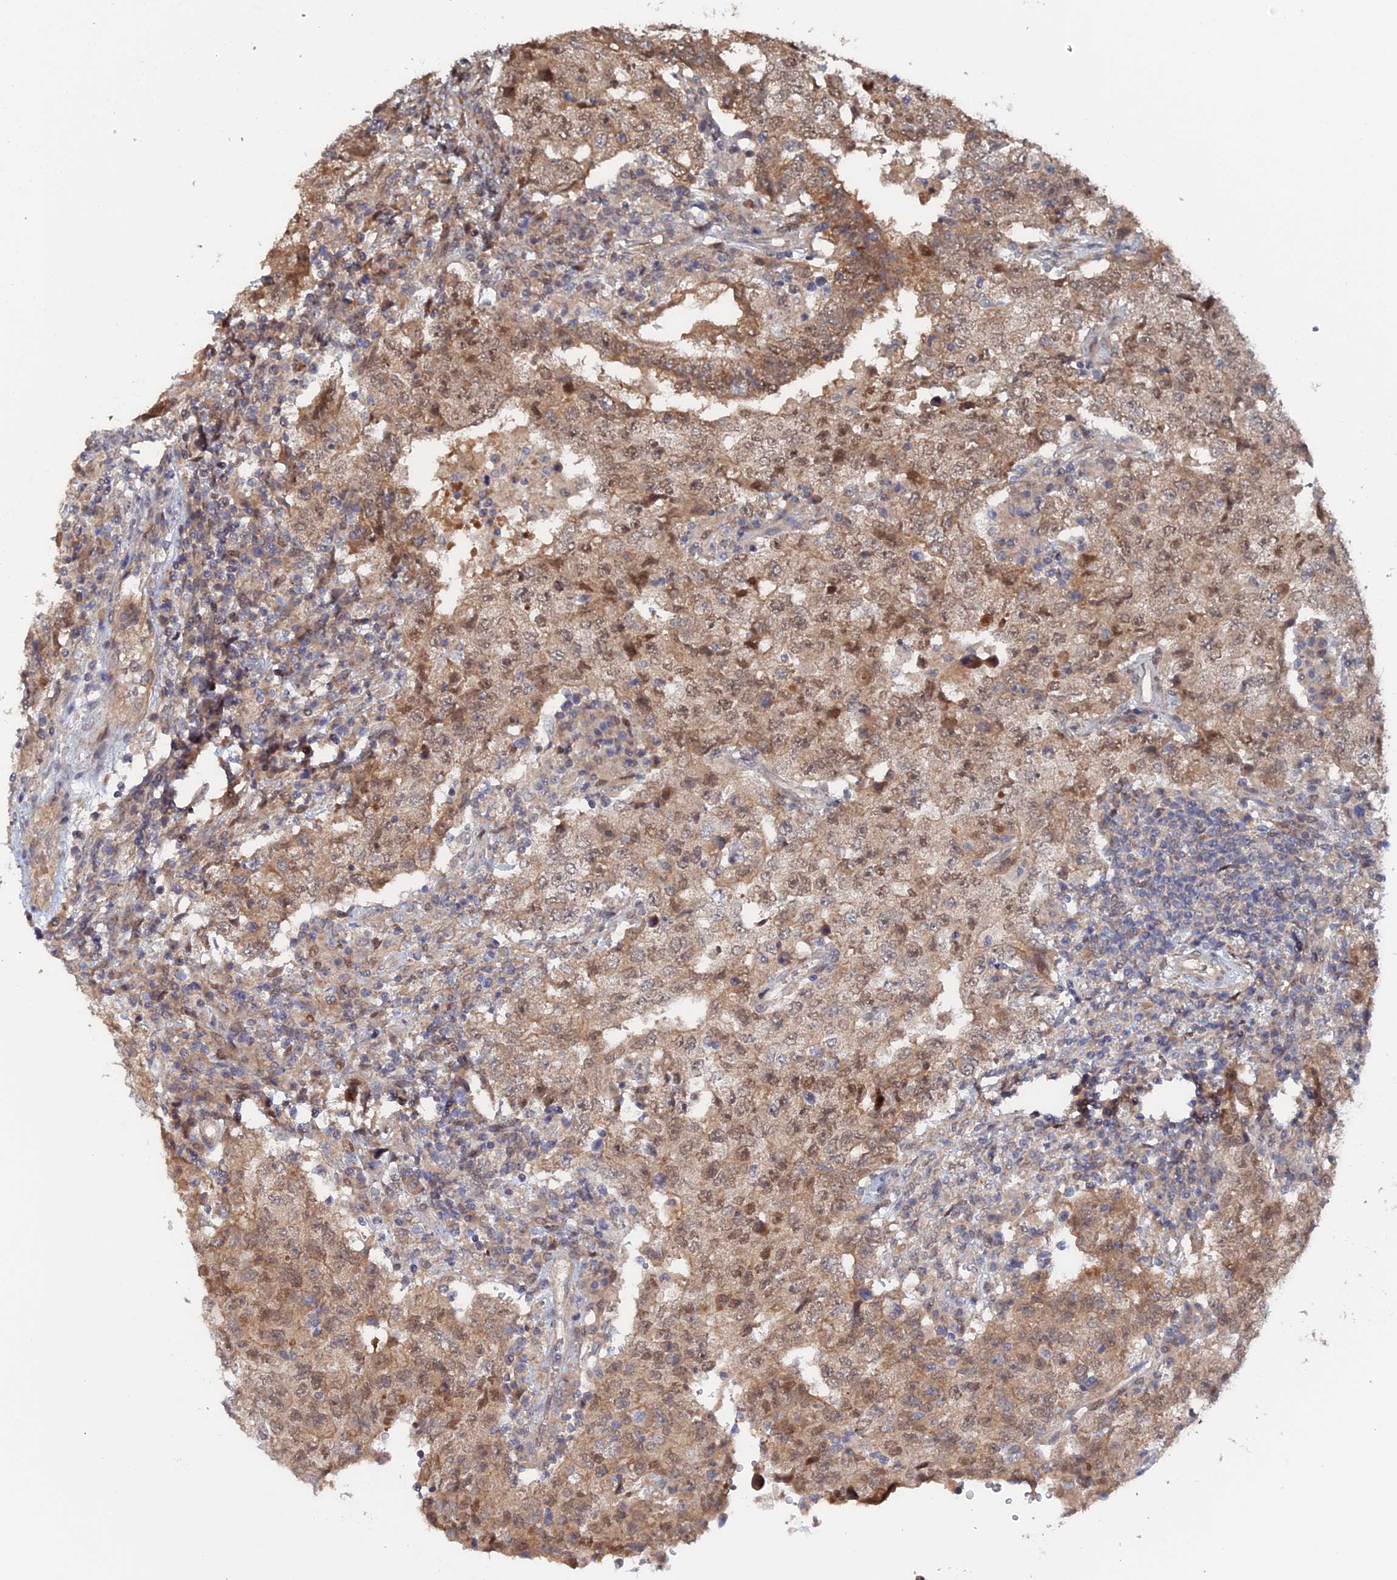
{"staining": {"intensity": "moderate", "quantity": ">75%", "location": "cytoplasmic/membranous,nuclear"}, "tissue": "testis cancer", "cell_type": "Tumor cells", "image_type": "cancer", "snomed": [{"axis": "morphology", "description": "Carcinoma, Embryonal, NOS"}, {"axis": "topography", "description": "Testis"}], "caption": "Human testis cancer (embryonal carcinoma) stained with a protein marker shows moderate staining in tumor cells.", "gene": "ELOVL6", "patient": {"sex": "male", "age": 26}}